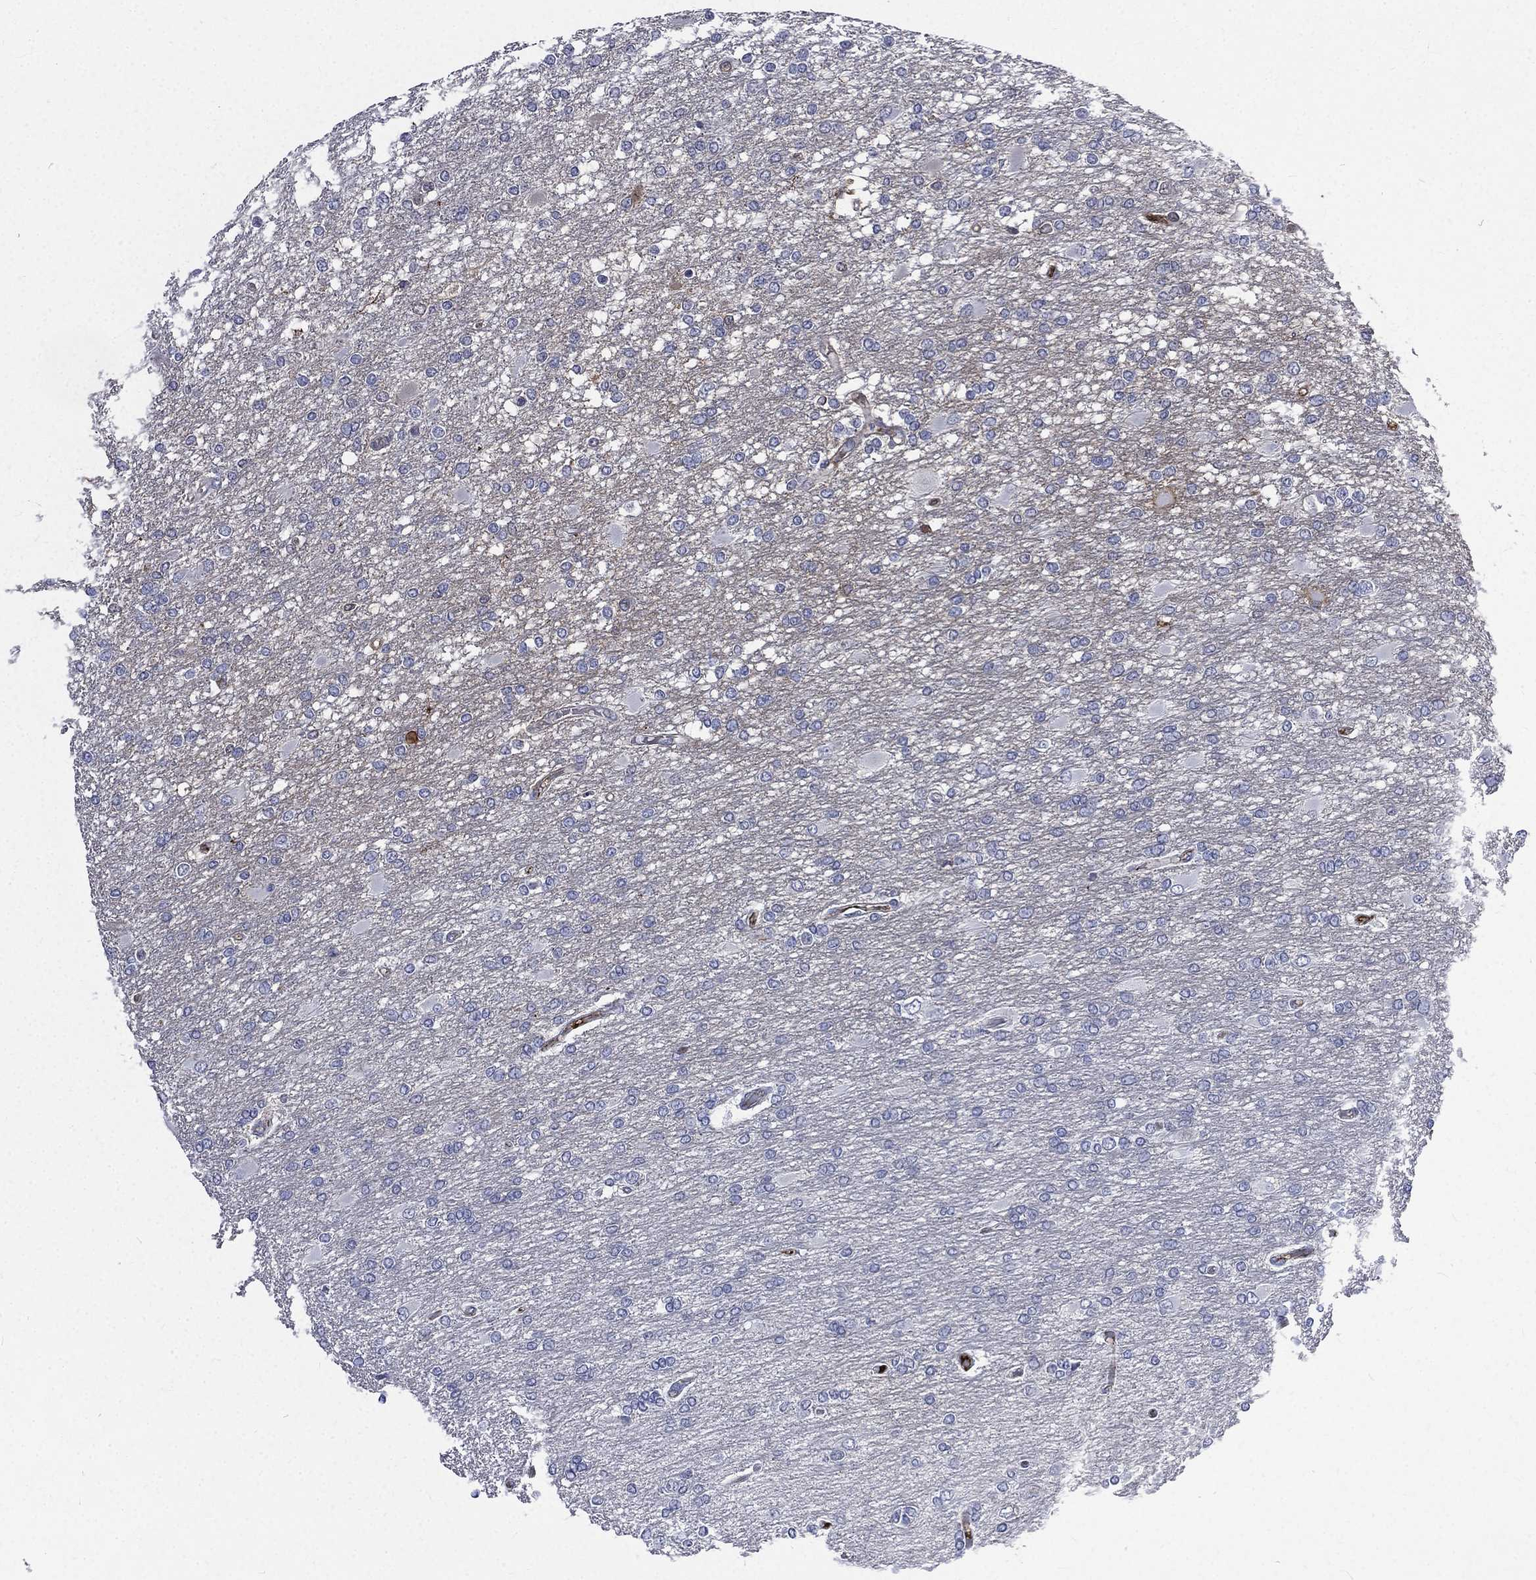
{"staining": {"intensity": "negative", "quantity": "none", "location": "none"}, "tissue": "glioma", "cell_type": "Tumor cells", "image_type": "cancer", "snomed": [{"axis": "morphology", "description": "Glioma, malignant, High grade"}, {"axis": "topography", "description": "Cerebral cortex"}], "caption": "Immunohistochemistry (IHC) of glioma reveals no positivity in tumor cells.", "gene": "FGG", "patient": {"sex": "male", "age": 79}}